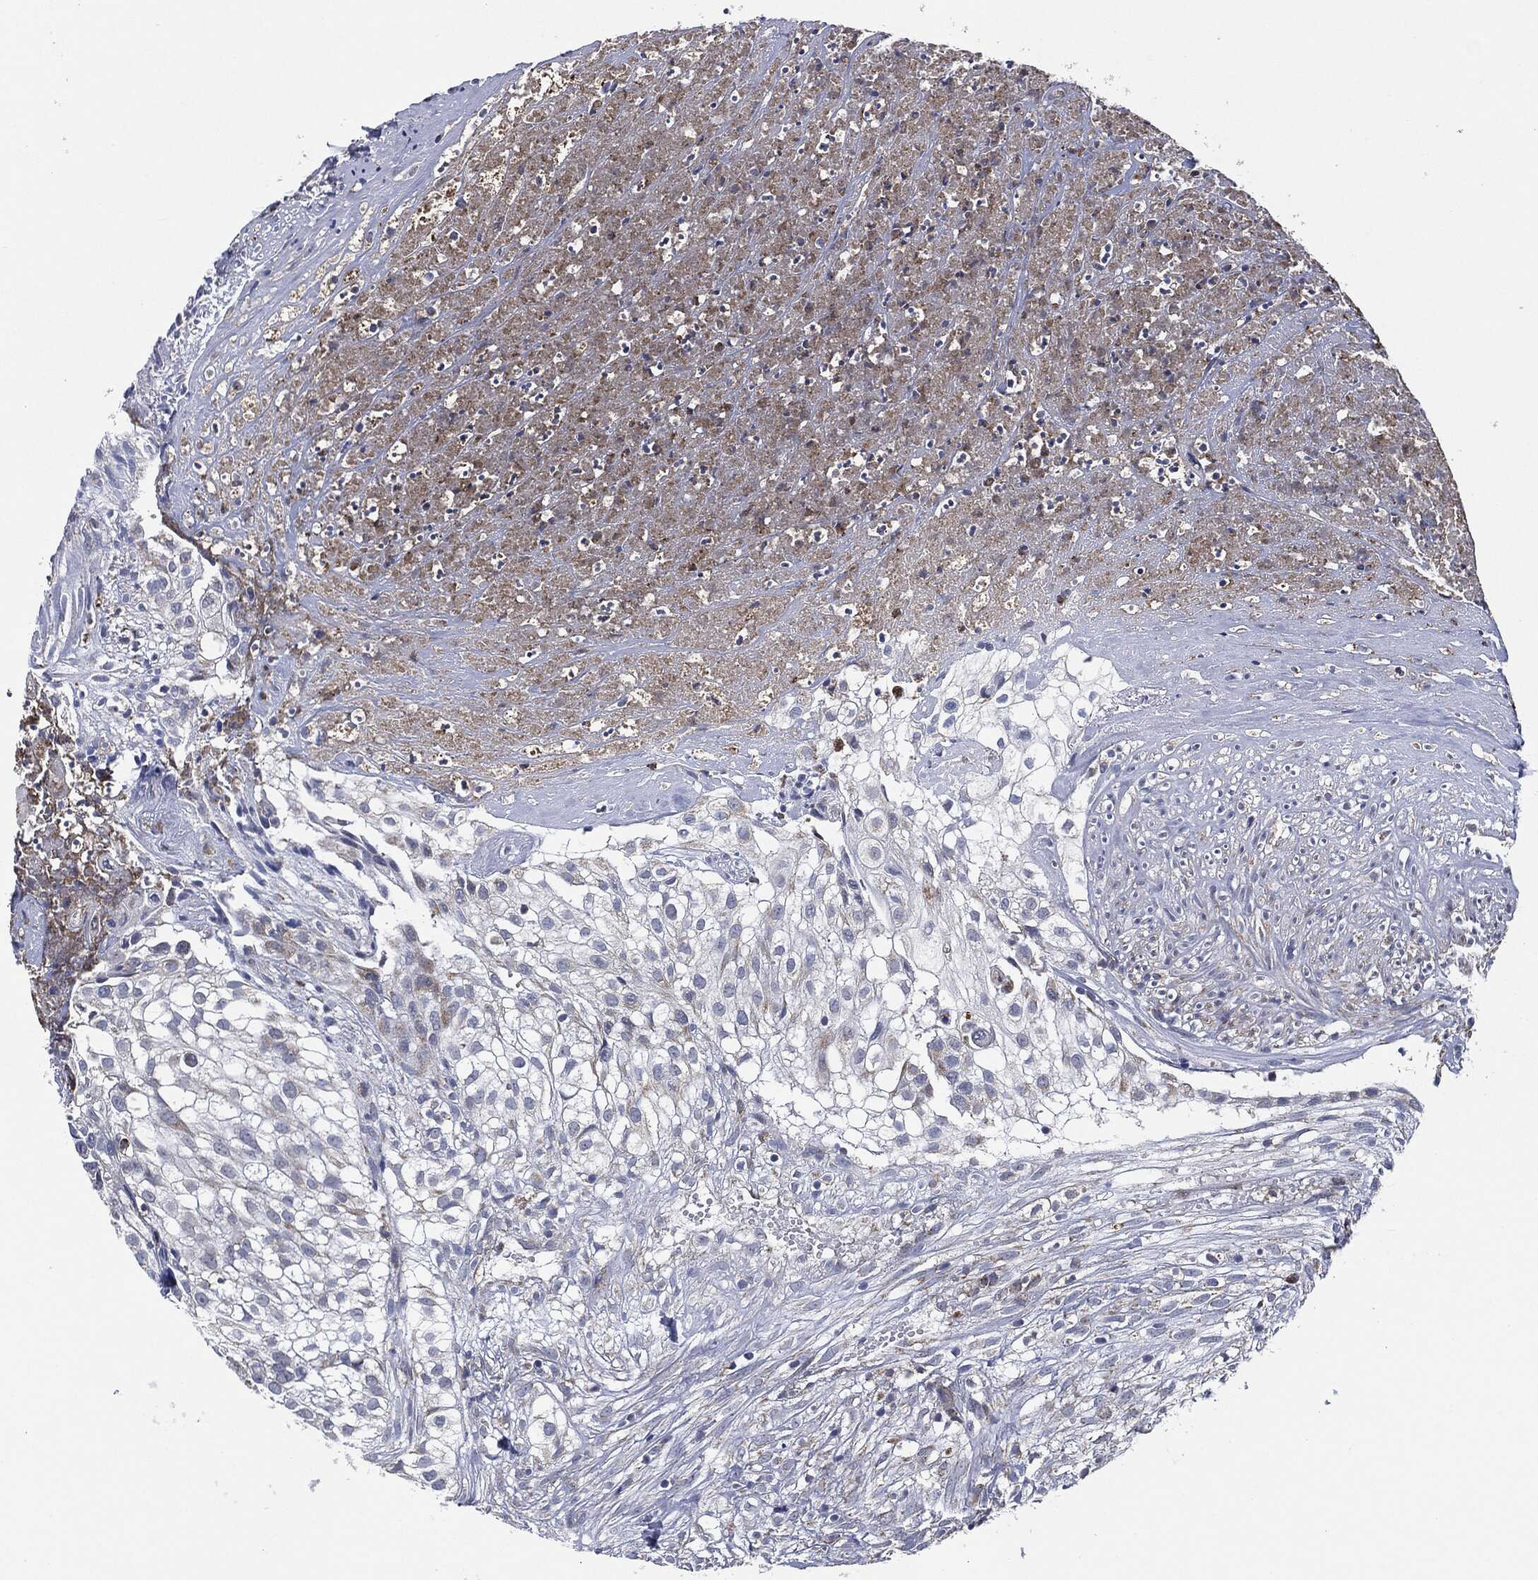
{"staining": {"intensity": "negative", "quantity": "none", "location": "none"}, "tissue": "urothelial cancer", "cell_type": "Tumor cells", "image_type": "cancer", "snomed": [{"axis": "morphology", "description": "Urothelial carcinoma, High grade"}, {"axis": "topography", "description": "Urinary bladder"}], "caption": "Immunohistochemistry image of urothelial cancer stained for a protein (brown), which shows no expression in tumor cells.", "gene": "NDUFV2", "patient": {"sex": "female", "age": 79}}